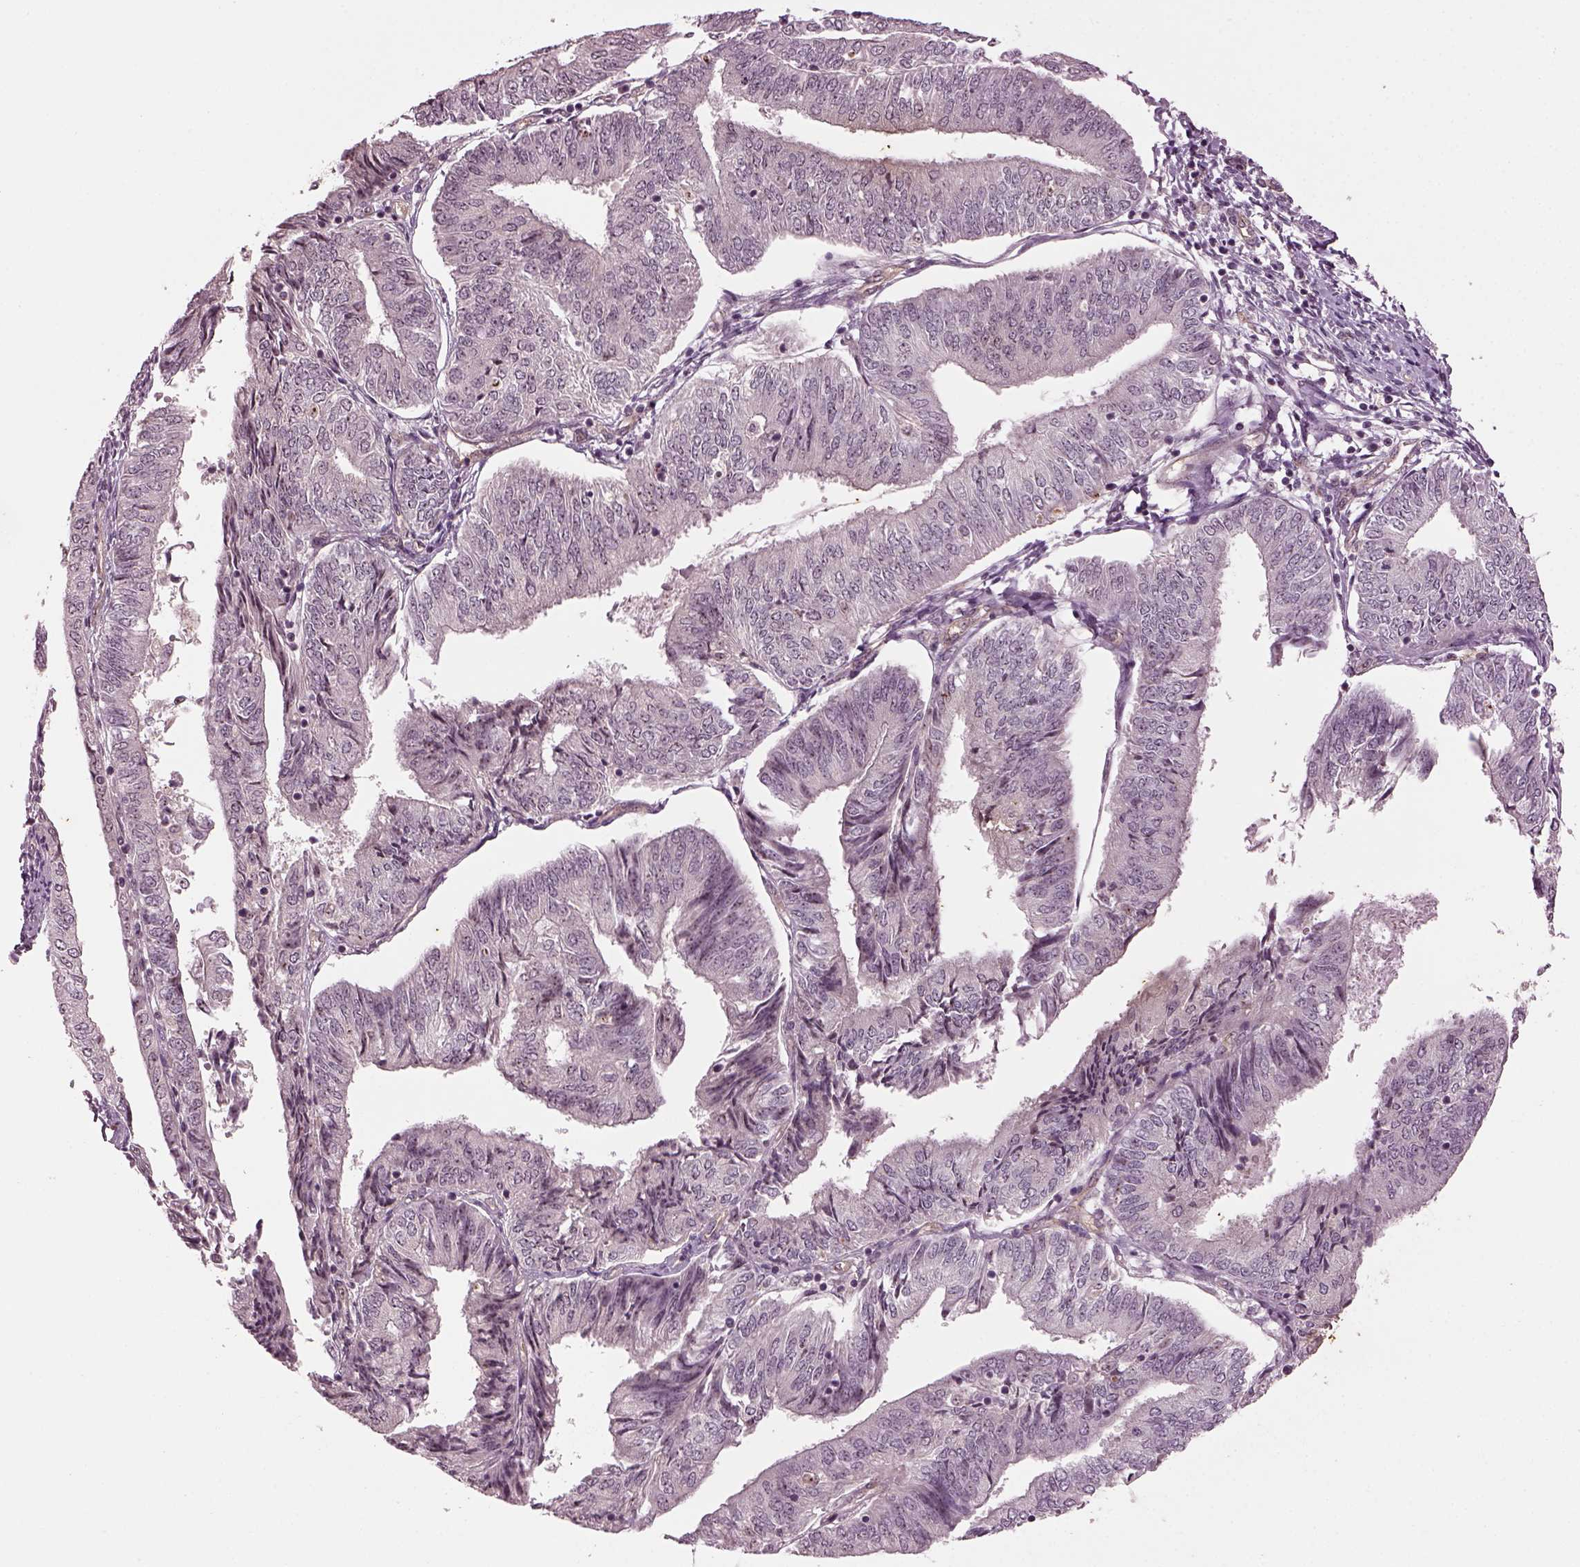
{"staining": {"intensity": "weak", "quantity": "<25%", "location": "nuclear"}, "tissue": "endometrial cancer", "cell_type": "Tumor cells", "image_type": "cancer", "snomed": [{"axis": "morphology", "description": "Adenocarcinoma, NOS"}, {"axis": "topography", "description": "Endometrium"}], "caption": "An IHC micrograph of endometrial cancer is shown. There is no staining in tumor cells of endometrial cancer.", "gene": "GNRH1", "patient": {"sex": "female", "age": 58}}